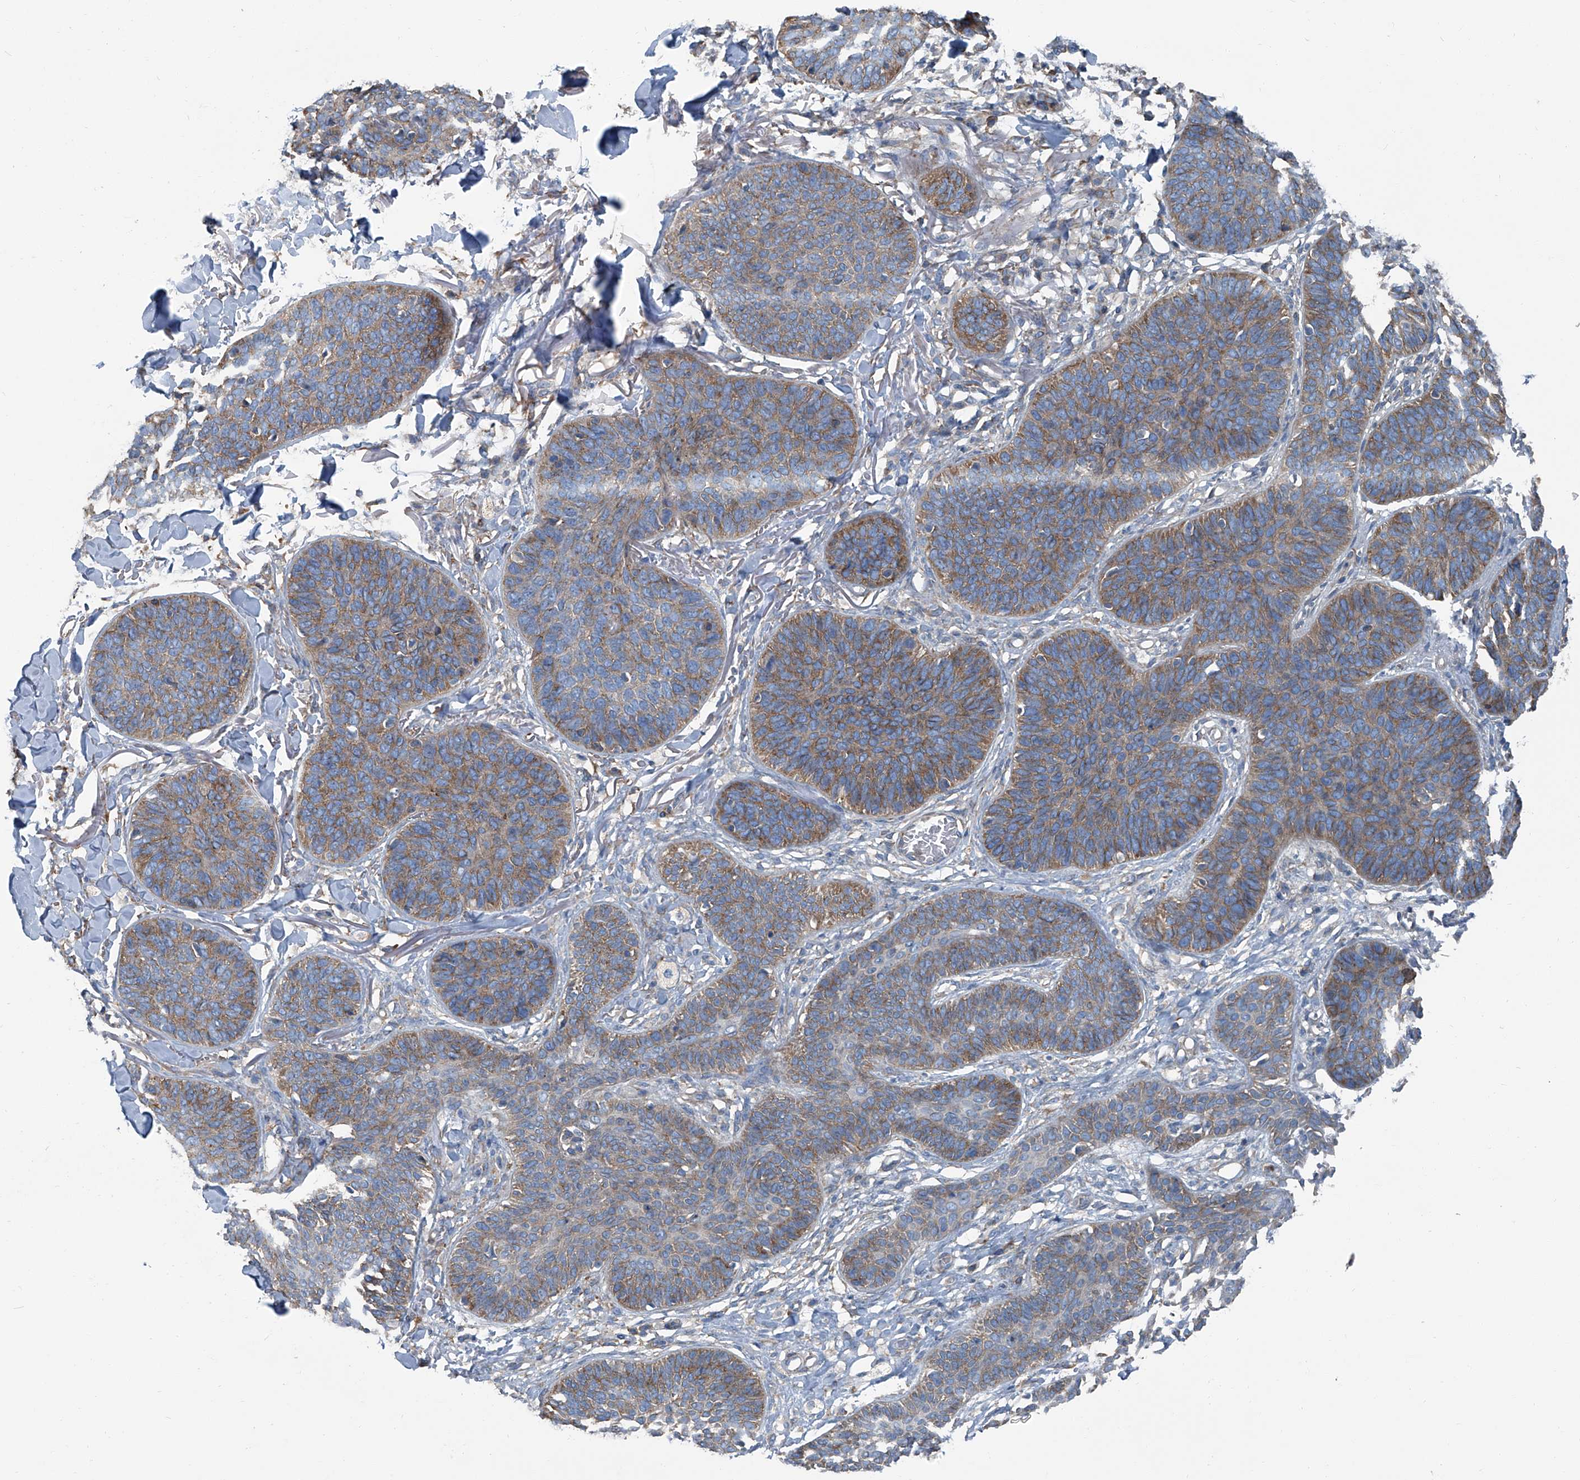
{"staining": {"intensity": "moderate", "quantity": "25%-75%", "location": "cytoplasmic/membranous"}, "tissue": "skin cancer", "cell_type": "Tumor cells", "image_type": "cancer", "snomed": [{"axis": "morphology", "description": "Basal cell carcinoma"}, {"axis": "topography", "description": "Skin"}], "caption": "High-magnification brightfield microscopy of skin cancer (basal cell carcinoma) stained with DAB (brown) and counterstained with hematoxylin (blue). tumor cells exhibit moderate cytoplasmic/membranous staining is appreciated in approximately25%-75% of cells. The staining was performed using DAB, with brown indicating positive protein expression. Nuclei are stained blue with hematoxylin.", "gene": "SEPTIN7", "patient": {"sex": "male", "age": 85}}